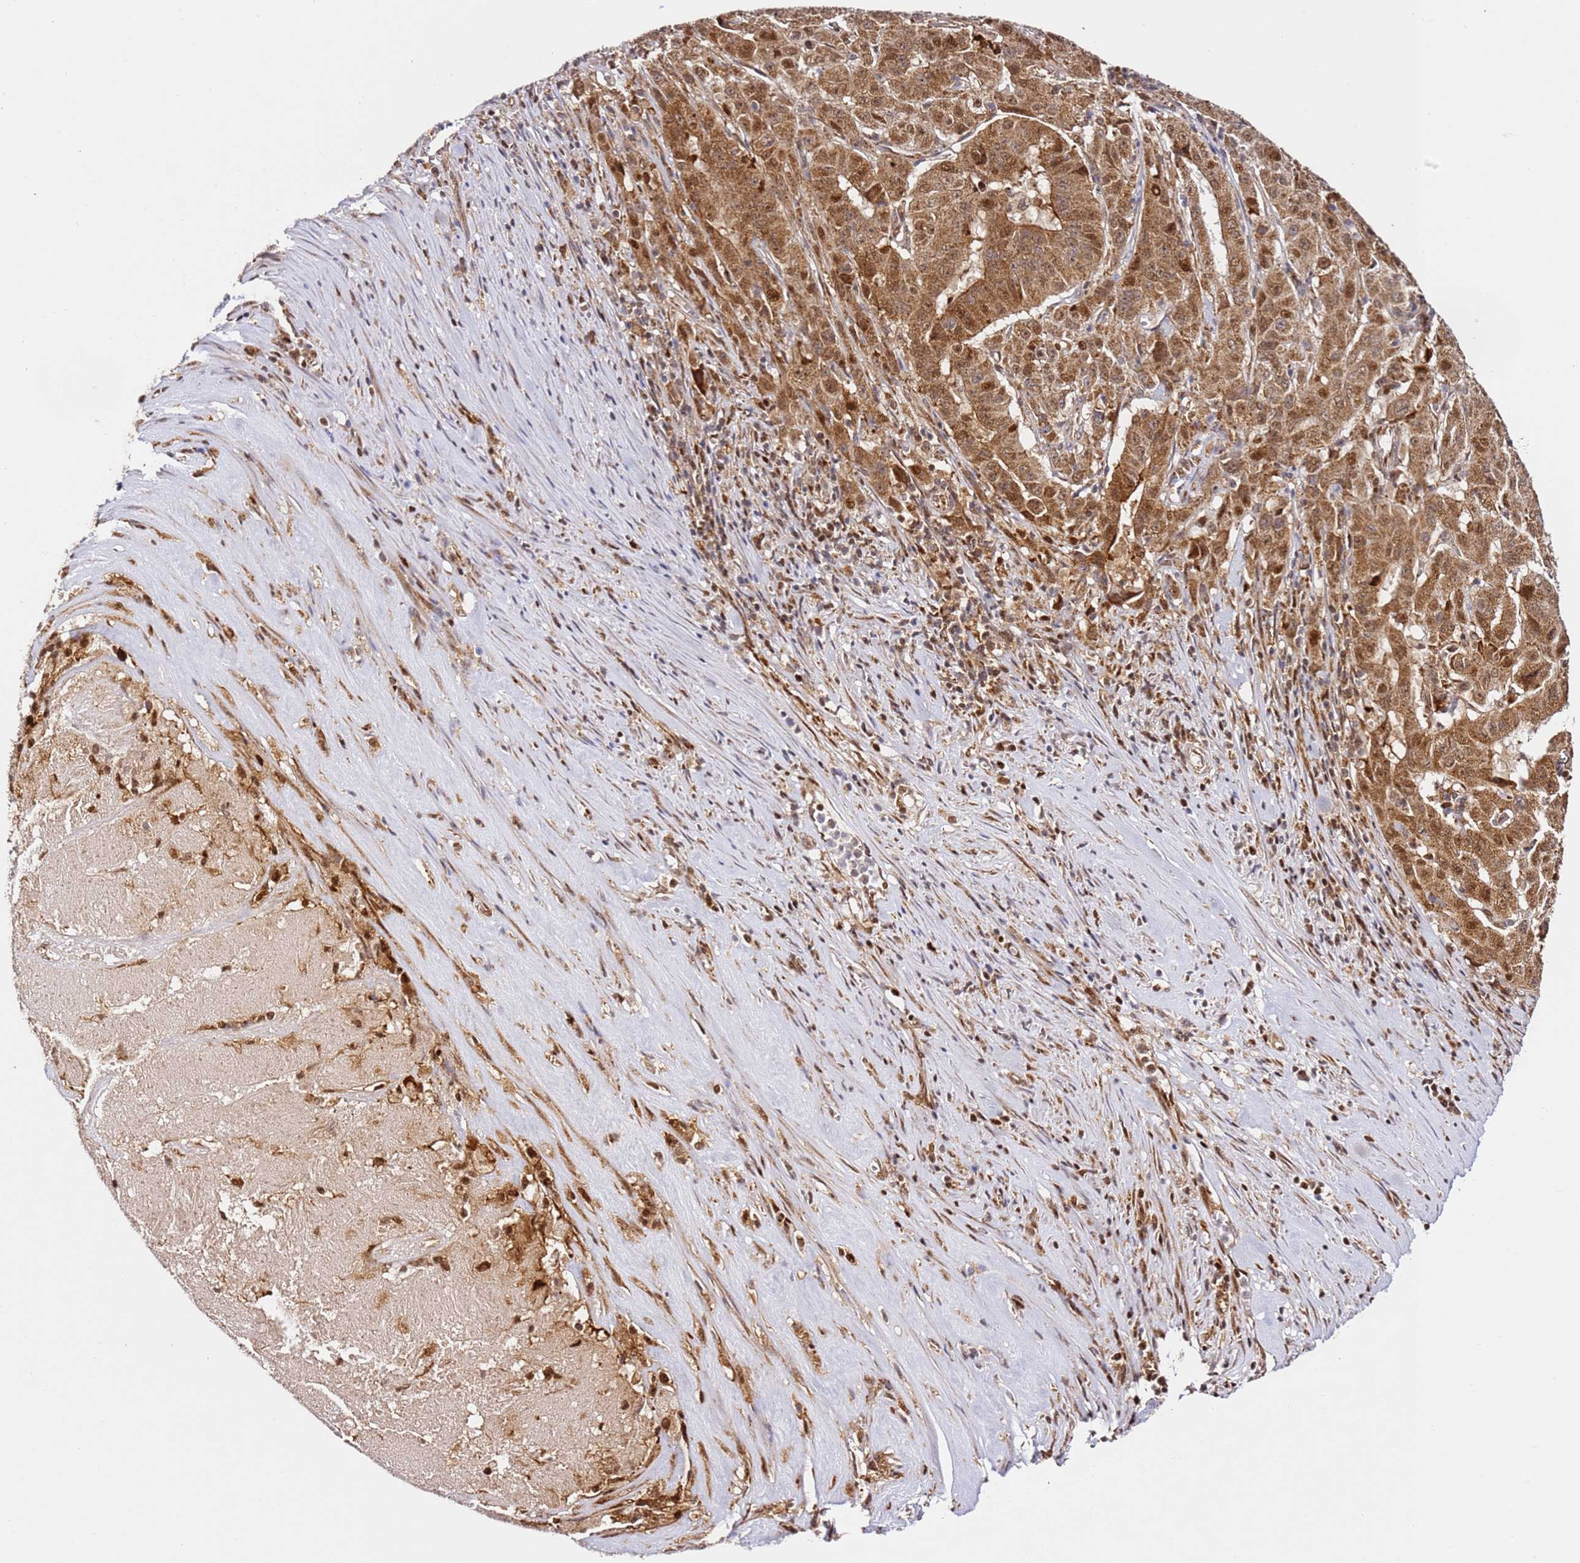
{"staining": {"intensity": "moderate", "quantity": ">75%", "location": "cytoplasmic/membranous,nuclear"}, "tissue": "pancreatic cancer", "cell_type": "Tumor cells", "image_type": "cancer", "snomed": [{"axis": "morphology", "description": "Adenocarcinoma, NOS"}, {"axis": "topography", "description": "Pancreas"}], "caption": "Pancreatic adenocarcinoma stained with immunohistochemistry shows moderate cytoplasmic/membranous and nuclear positivity in about >75% of tumor cells. (DAB = brown stain, brightfield microscopy at high magnification).", "gene": "SMOX", "patient": {"sex": "male", "age": 63}}